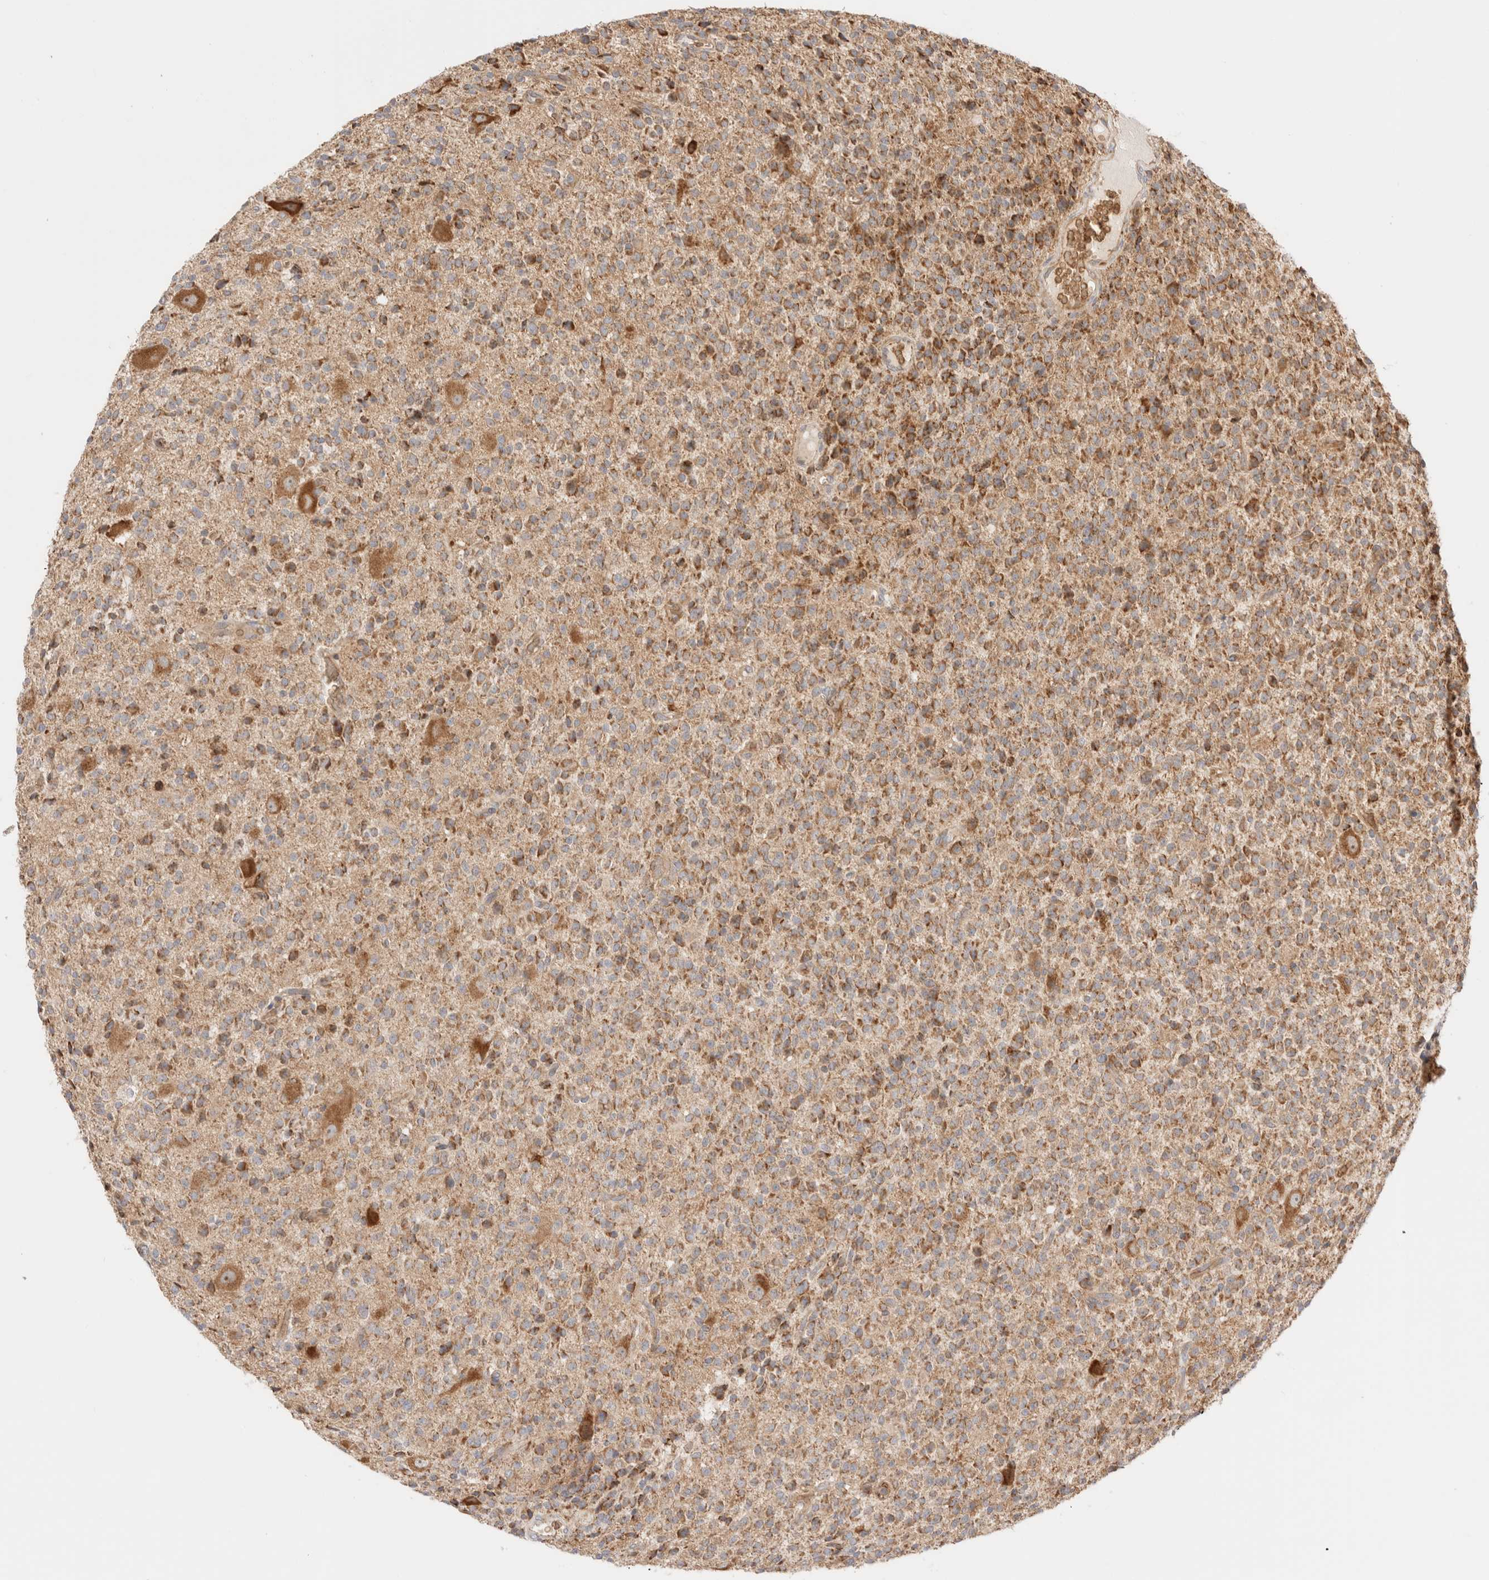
{"staining": {"intensity": "moderate", "quantity": ">75%", "location": "cytoplasmic/membranous"}, "tissue": "glioma", "cell_type": "Tumor cells", "image_type": "cancer", "snomed": [{"axis": "morphology", "description": "Glioma, malignant, High grade"}, {"axis": "topography", "description": "Brain"}], "caption": "Moderate cytoplasmic/membranous expression is appreciated in approximately >75% of tumor cells in malignant glioma (high-grade).", "gene": "UTS2B", "patient": {"sex": "male", "age": 34}}